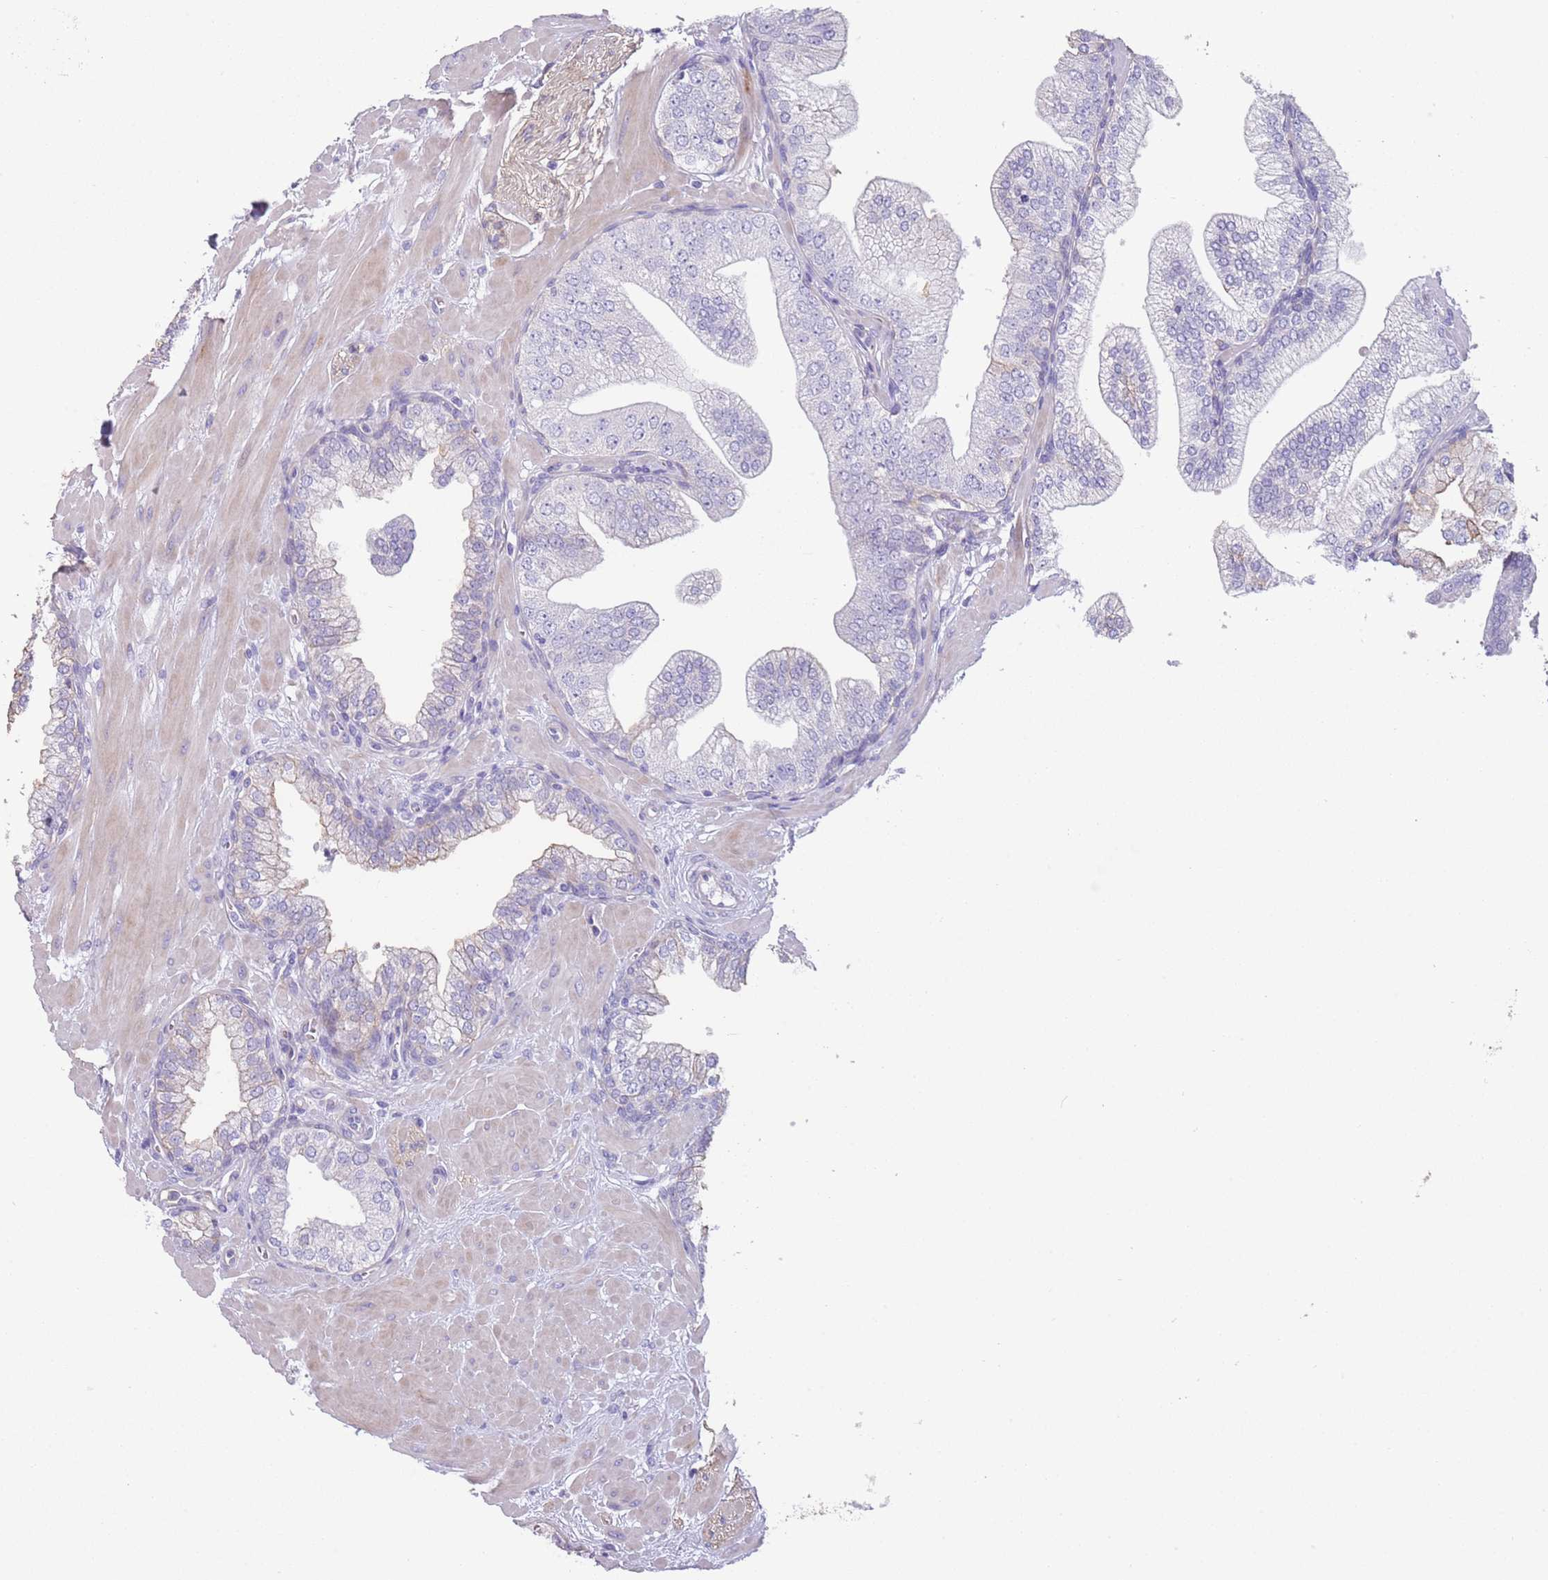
{"staining": {"intensity": "weak", "quantity": "<25%", "location": "cytoplasmic/membranous"}, "tissue": "prostate", "cell_type": "Glandular cells", "image_type": "normal", "snomed": [{"axis": "morphology", "description": "Normal tissue, NOS"}, {"axis": "topography", "description": "Prostate"}], "caption": "Human prostate stained for a protein using immunohistochemistry (IHC) reveals no positivity in glandular cells.", "gene": "ENSG00000271254", "patient": {"sex": "male", "age": 60}}